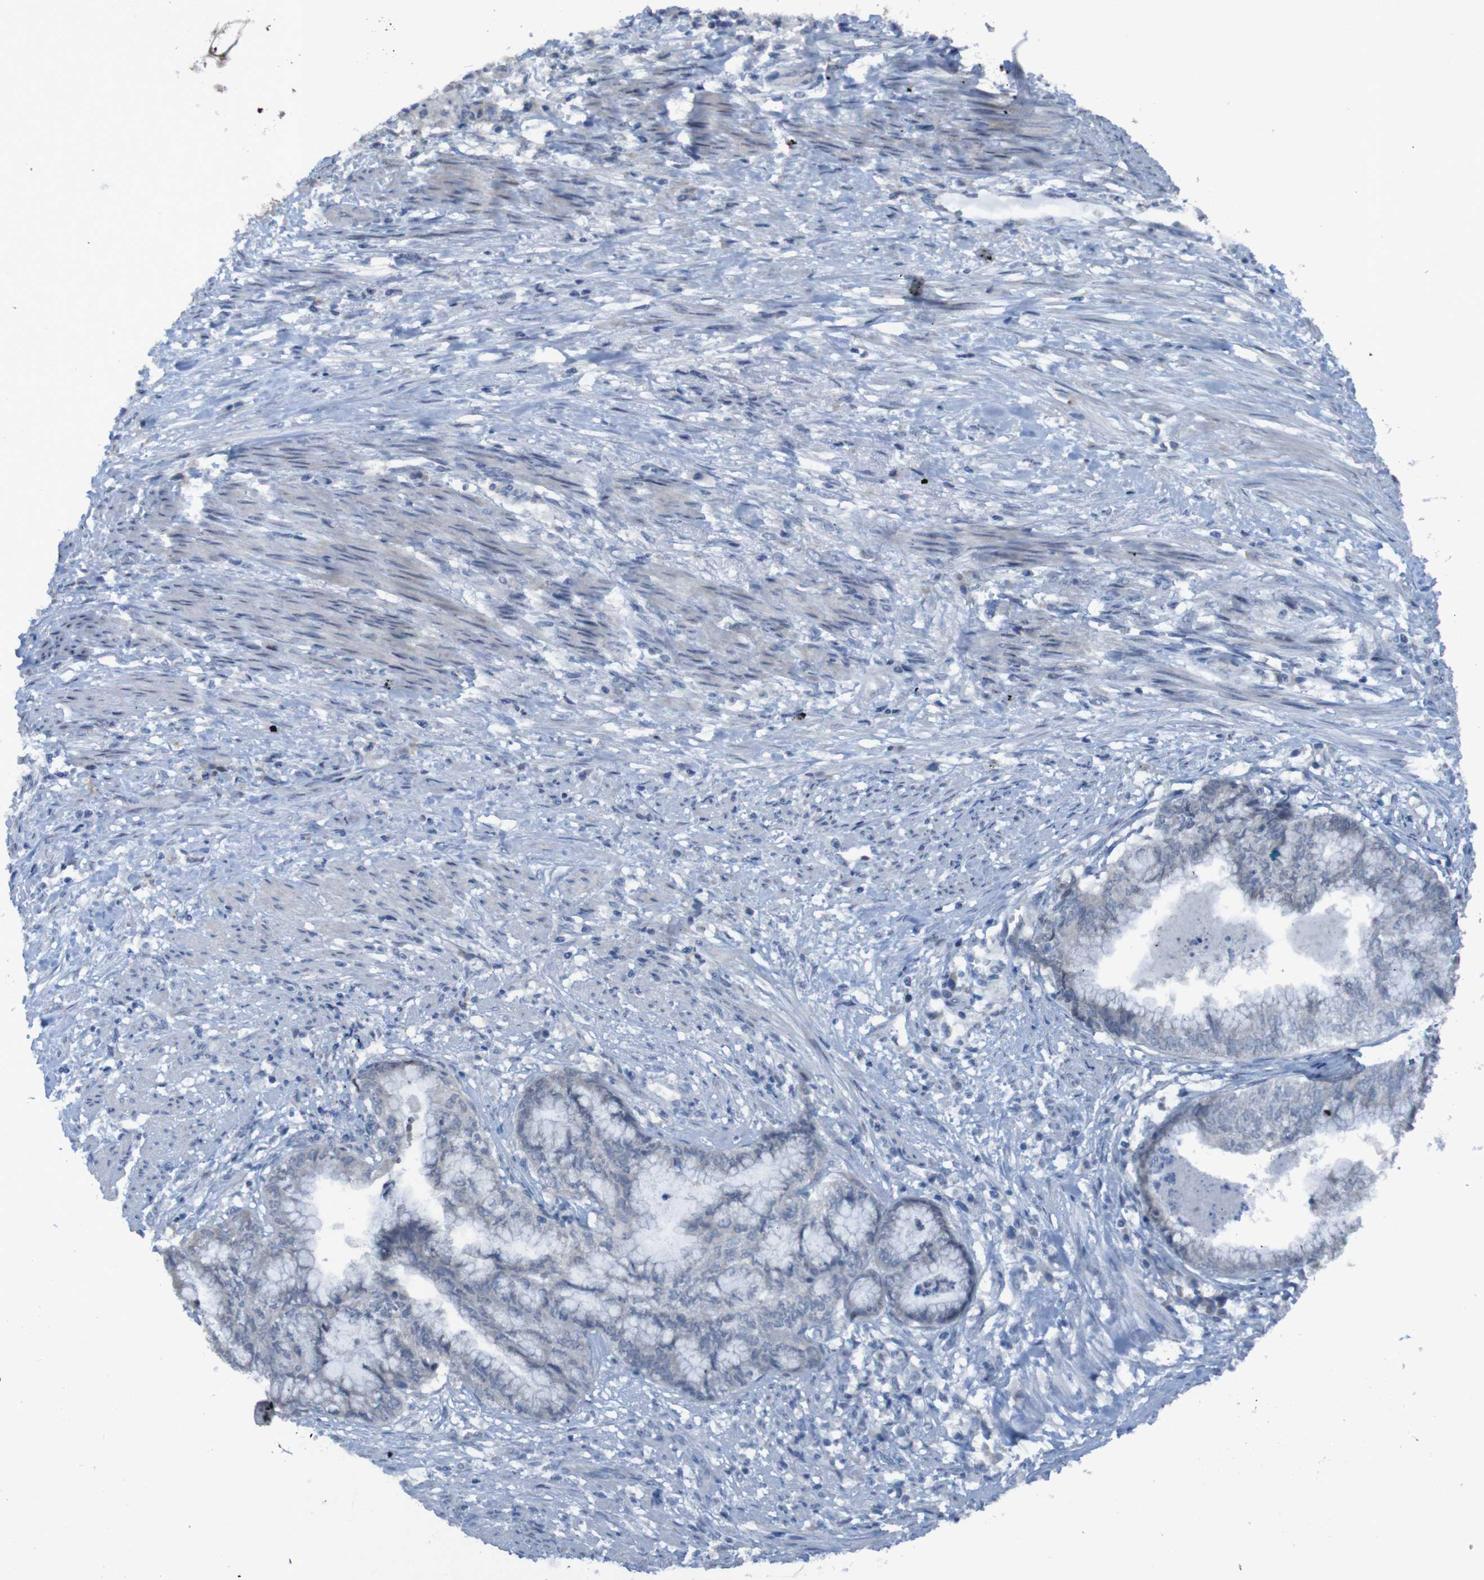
{"staining": {"intensity": "negative", "quantity": "none", "location": "none"}, "tissue": "endometrial cancer", "cell_type": "Tumor cells", "image_type": "cancer", "snomed": [{"axis": "morphology", "description": "Necrosis, NOS"}, {"axis": "morphology", "description": "Adenocarcinoma, NOS"}, {"axis": "topography", "description": "Endometrium"}], "caption": "This micrograph is of endometrial adenocarcinoma stained with immunohistochemistry (IHC) to label a protein in brown with the nuclei are counter-stained blue. There is no staining in tumor cells.", "gene": "CLDN18", "patient": {"sex": "female", "age": 79}}